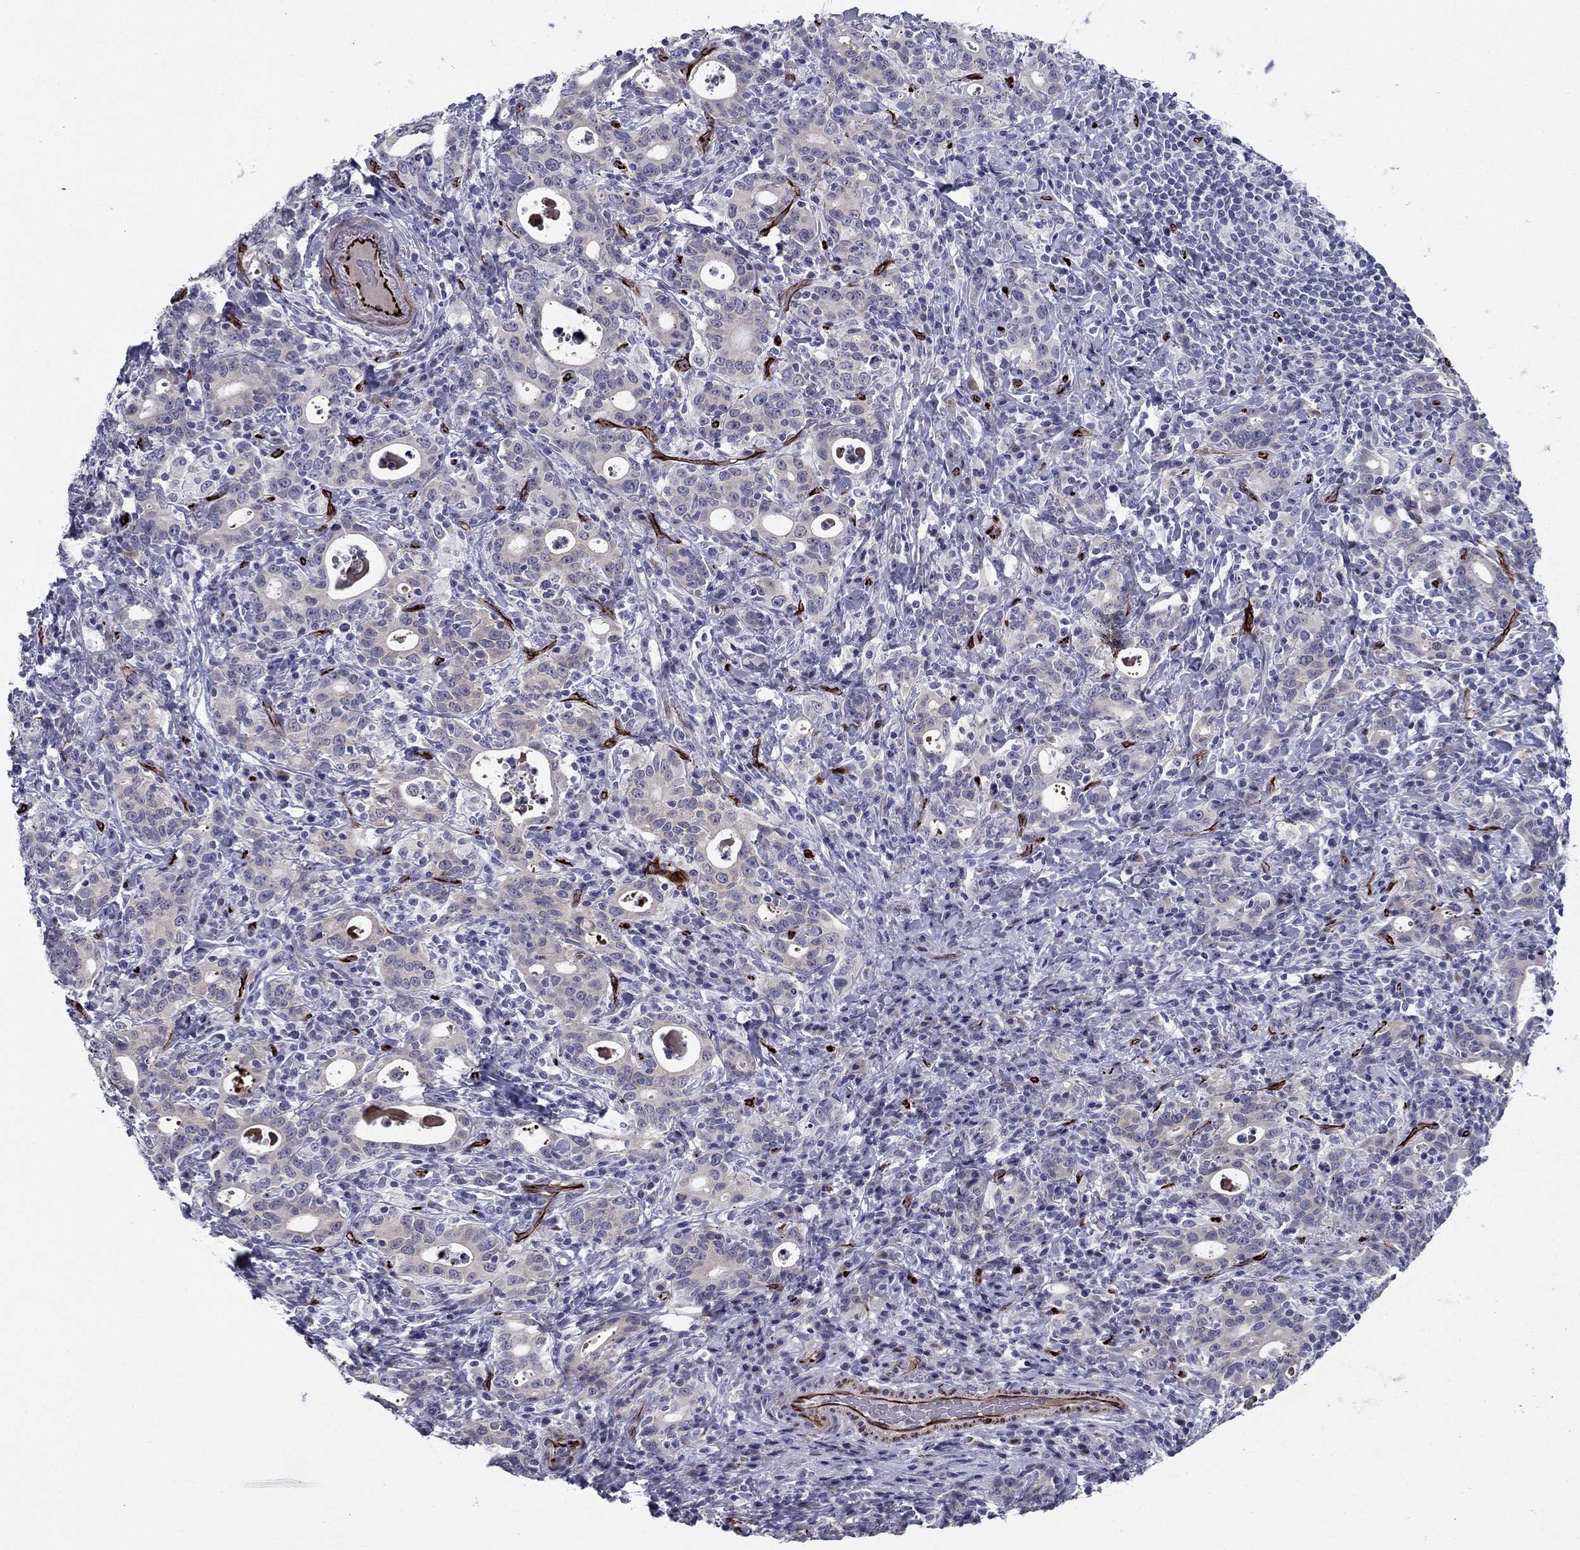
{"staining": {"intensity": "negative", "quantity": "none", "location": "none"}, "tissue": "stomach cancer", "cell_type": "Tumor cells", "image_type": "cancer", "snomed": [{"axis": "morphology", "description": "Adenocarcinoma, NOS"}, {"axis": "topography", "description": "Stomach"}], "caption": "The IHC photomicrograph has no significant positivity in tumor cells of adenocarcinoma (stomach) tissue.", "gene": "ANKS4B", "patient": {"sex": "male", "age": 79}}